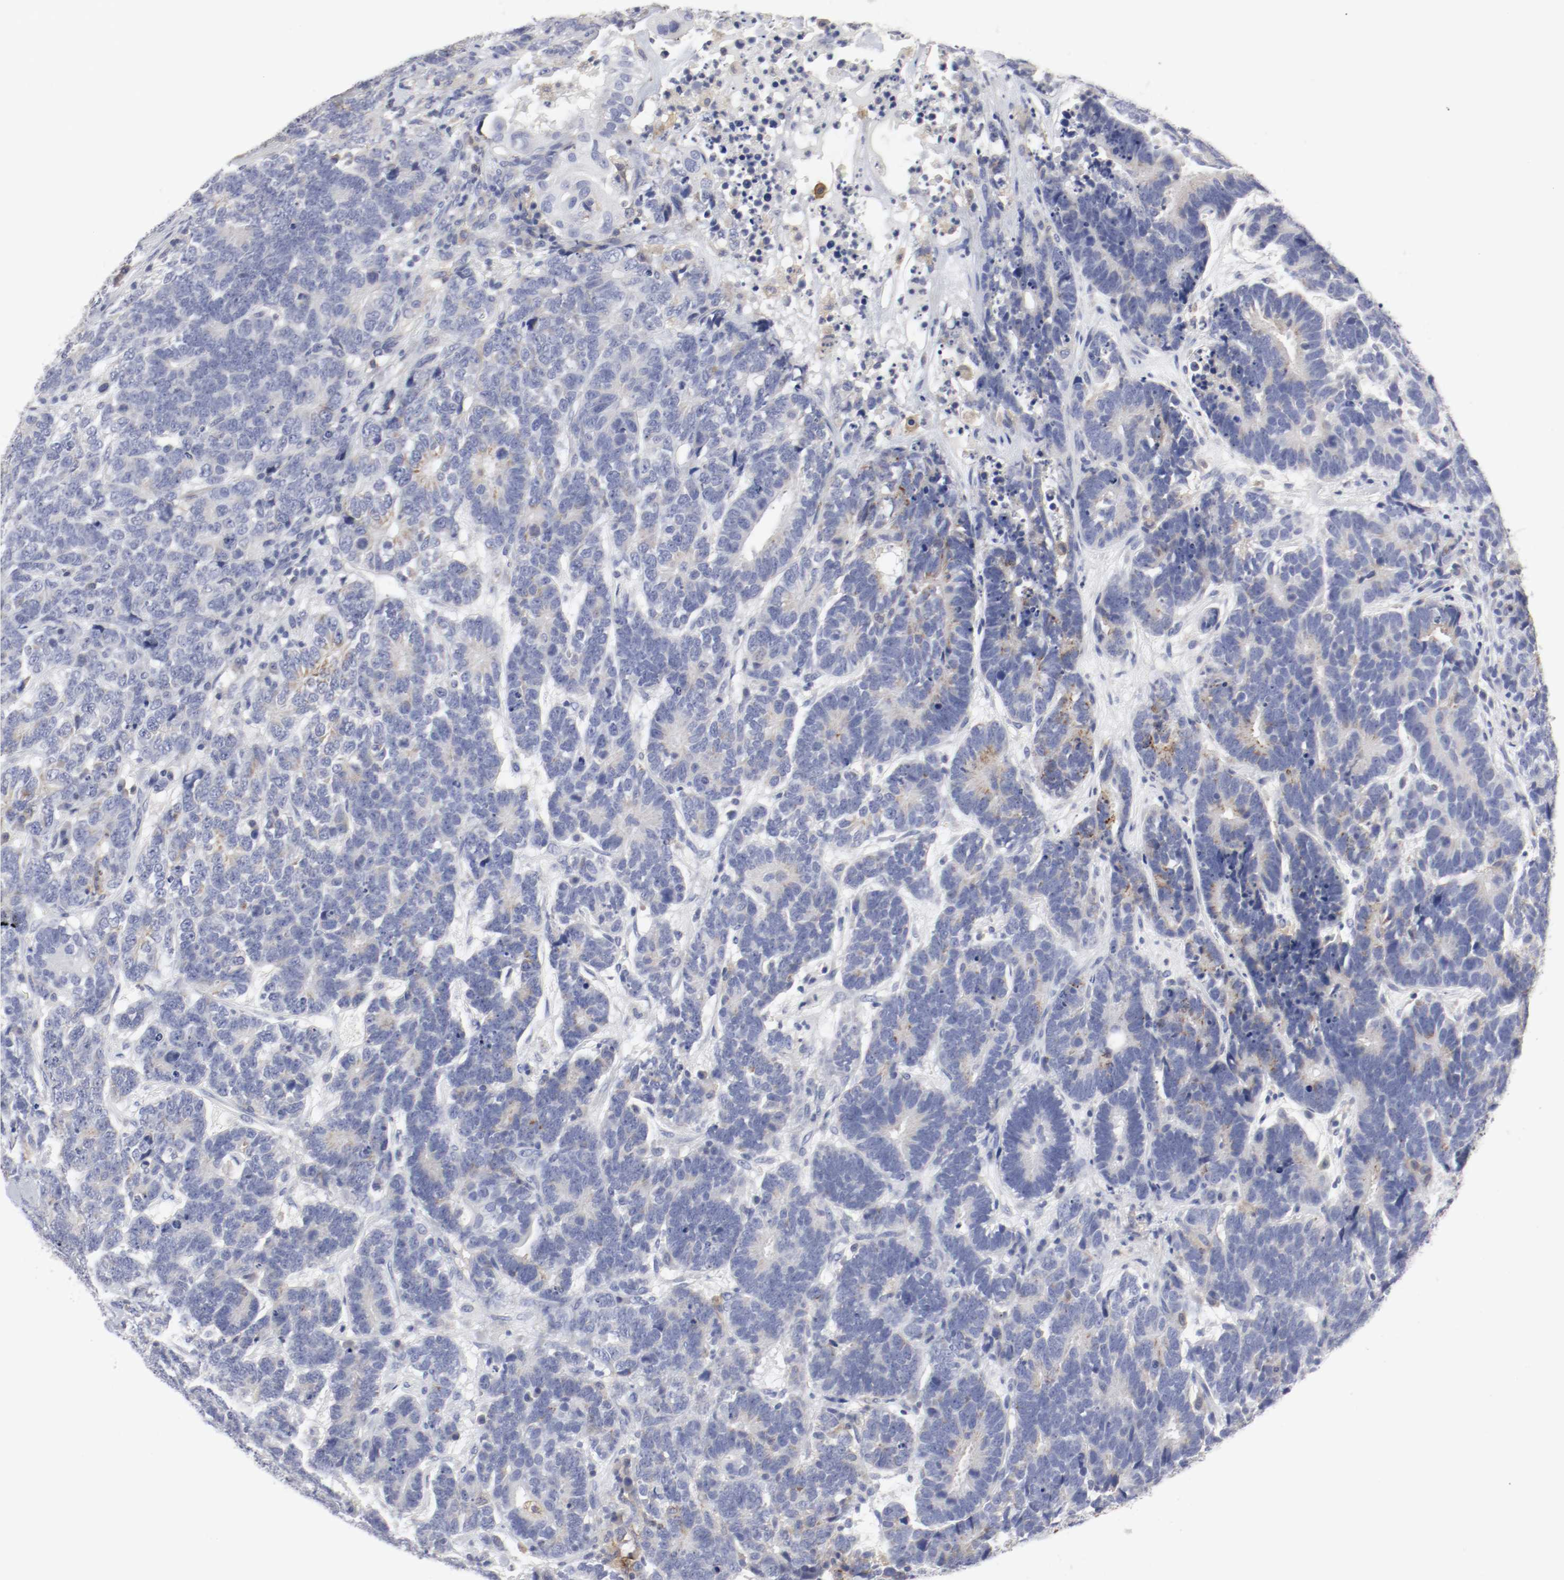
{"staining": {"intensity": "moderate", "quantity": "<25%", "location": "cytoplasmic/membranous"}, "tissue": "testis cancer", "cell_type": "Tumor cells", "image_type": "cancer", "snomed": [{"axis": "morphology", "description": "Carcinoma, Embryonal, NOS"}, {"axis": "topography", "description": "Testis"}], "caption": "This photomicrograph exhibits immunohistochemistry staining of embryonal carcinoma (testis), with low moderate cytoplasmic/membranous expression in approximately <25% of tumor cells.", "gene": "ITGAX", "patient": {"sex": "male", "age": 26}}